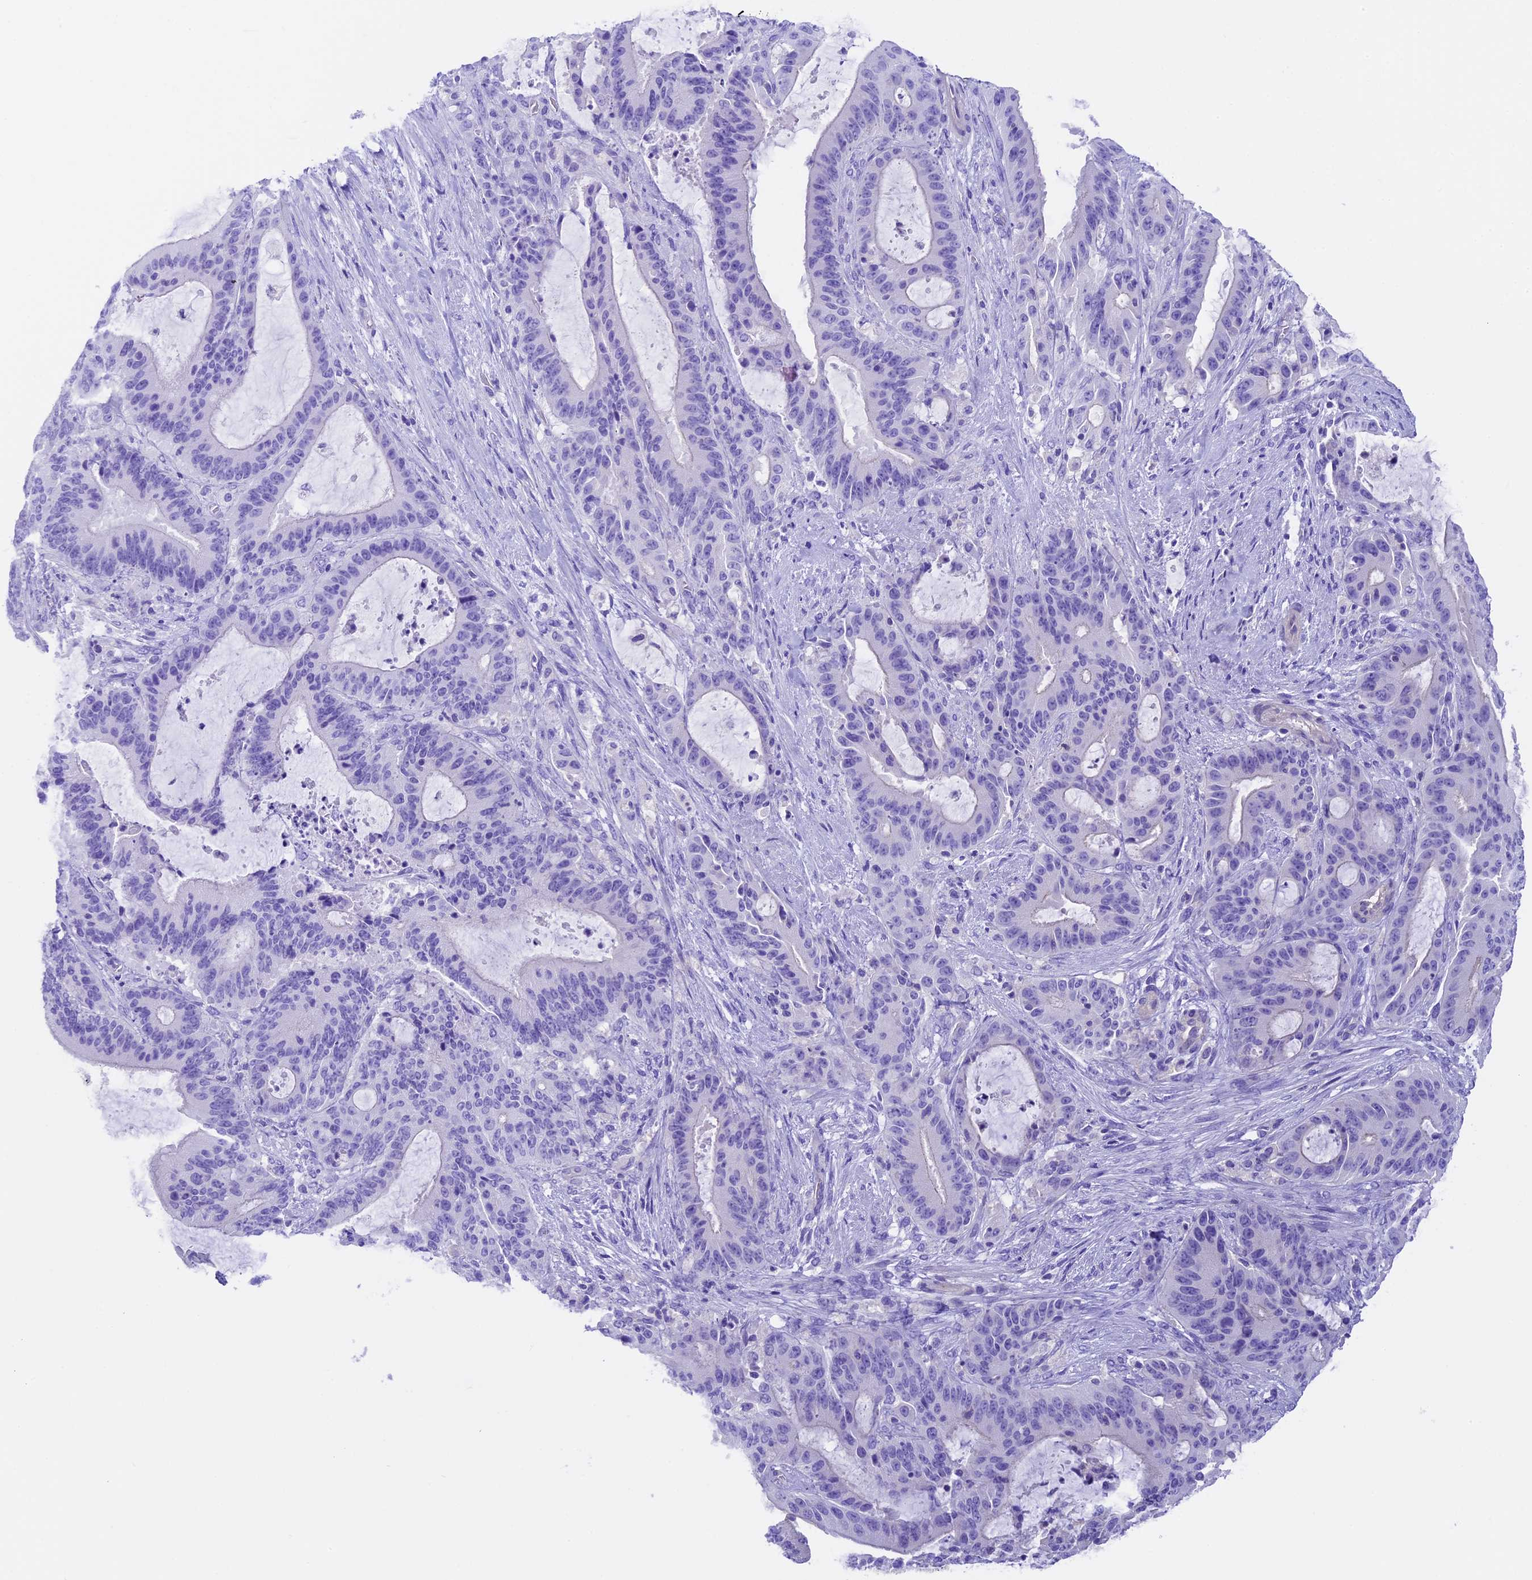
{"staining": {"intensity": "negative", "quantity": "none", "location": "none"}, "tissue": "liver cancer", "cell_type": "Tumor cells", "image_type": "cancer", "snomed": [{"axis": "morphology", "description": "Normal tissue, NOS"}, {"axis": "morphology", "description": "Cholangiocarcinoma"}, {"axis": "topography", "description": "Liver"}, {"axis": "topography", "description": "Peripheral nerve tissue"}], "caption": "Tumor cells show no significant staining in cholangiocarcinoma (liver).", "gene": "TBC1D1", "patient": {"sex": "female", "age": 73}}